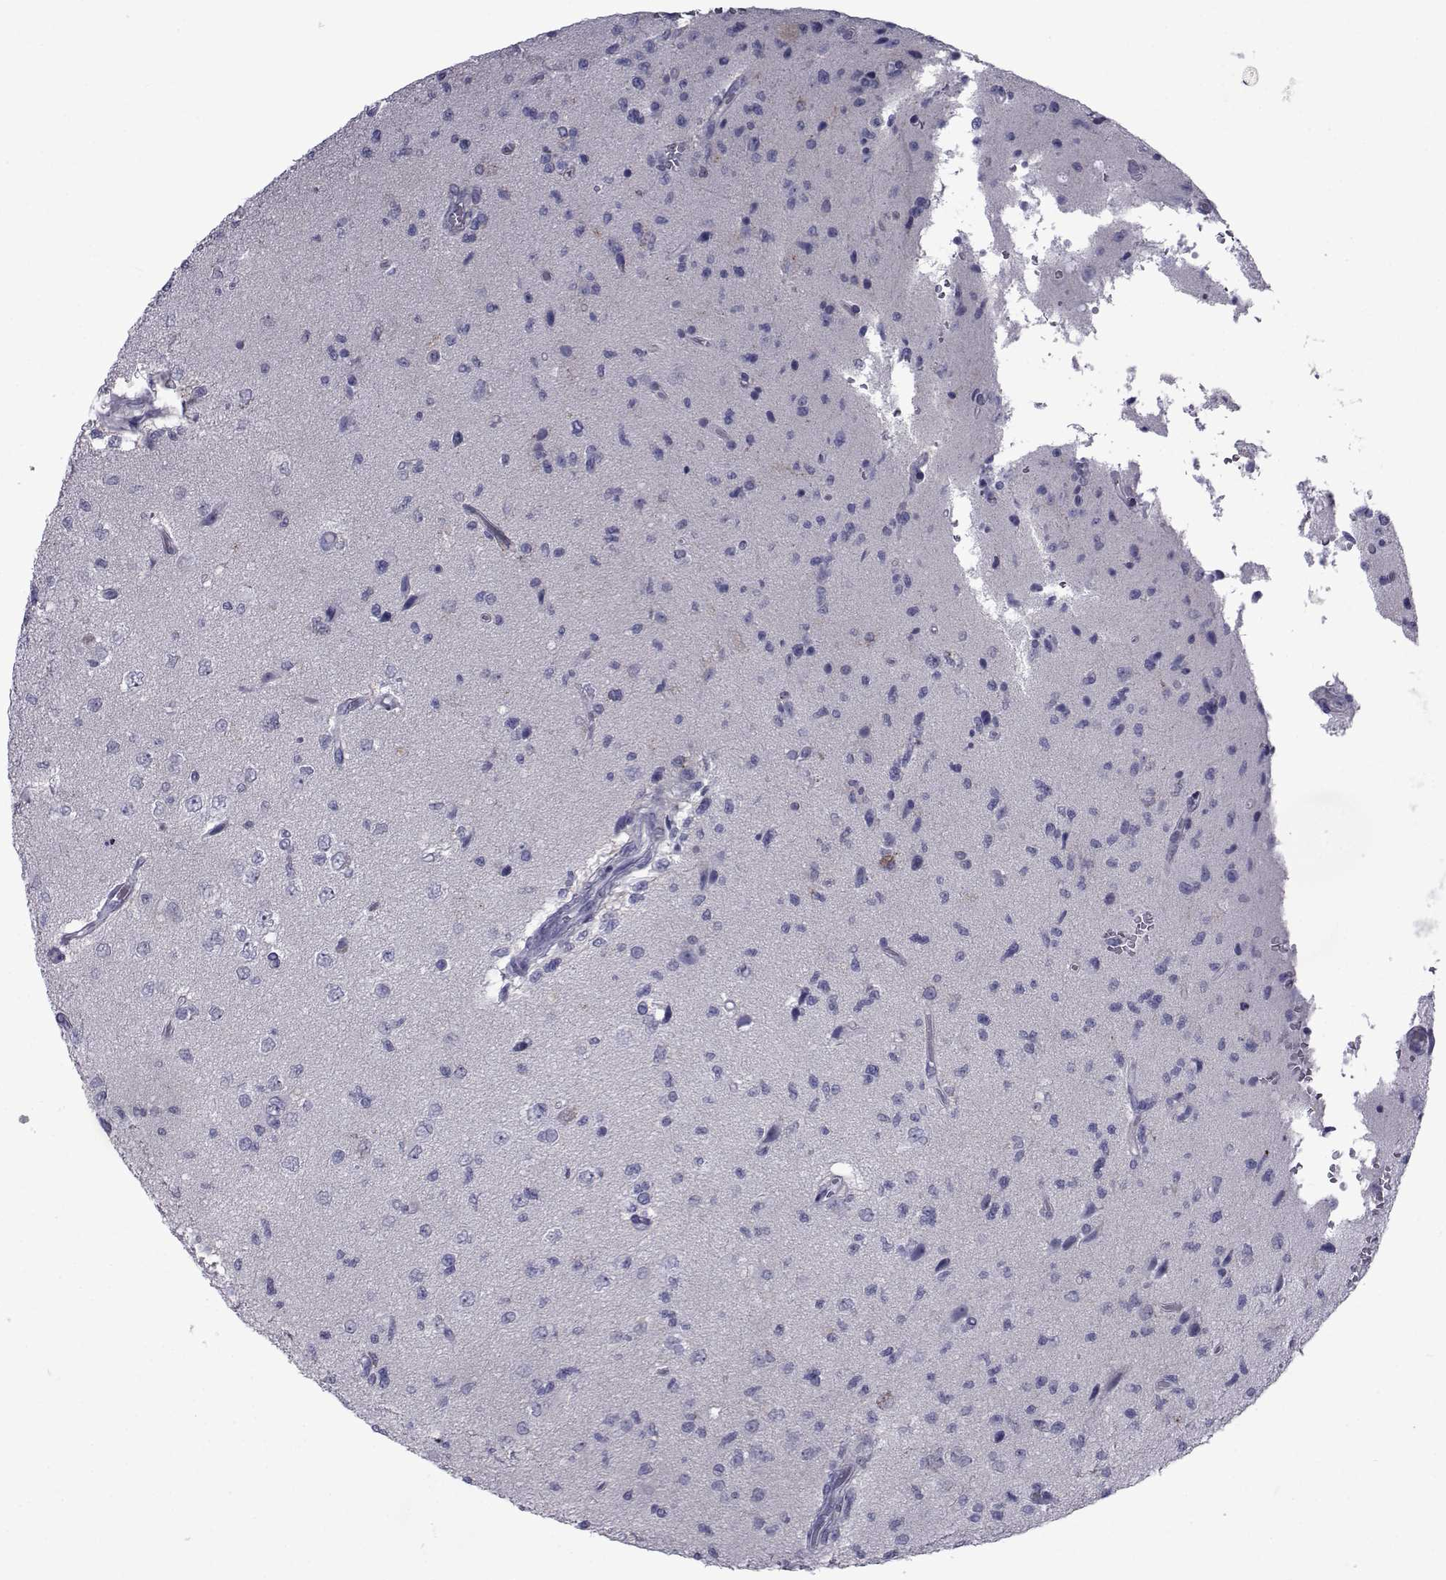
{"staining": {"intensity": "negative", "quantity": "none", "location": "none"}, "tissue": "glioma", "cell_type": "Tumor cells", "image_type": "cancer", "snomed": [{"axis": "morphology", "description": "Glioma, malignant, High grade"}, {"axis": "topography", "description": "Brain"}], "caption": "The micrograph shows no significant positivity in tumor cells of glioma.", "gene": "PDE6H", "patient": {"sex": "male", "age": 56}}